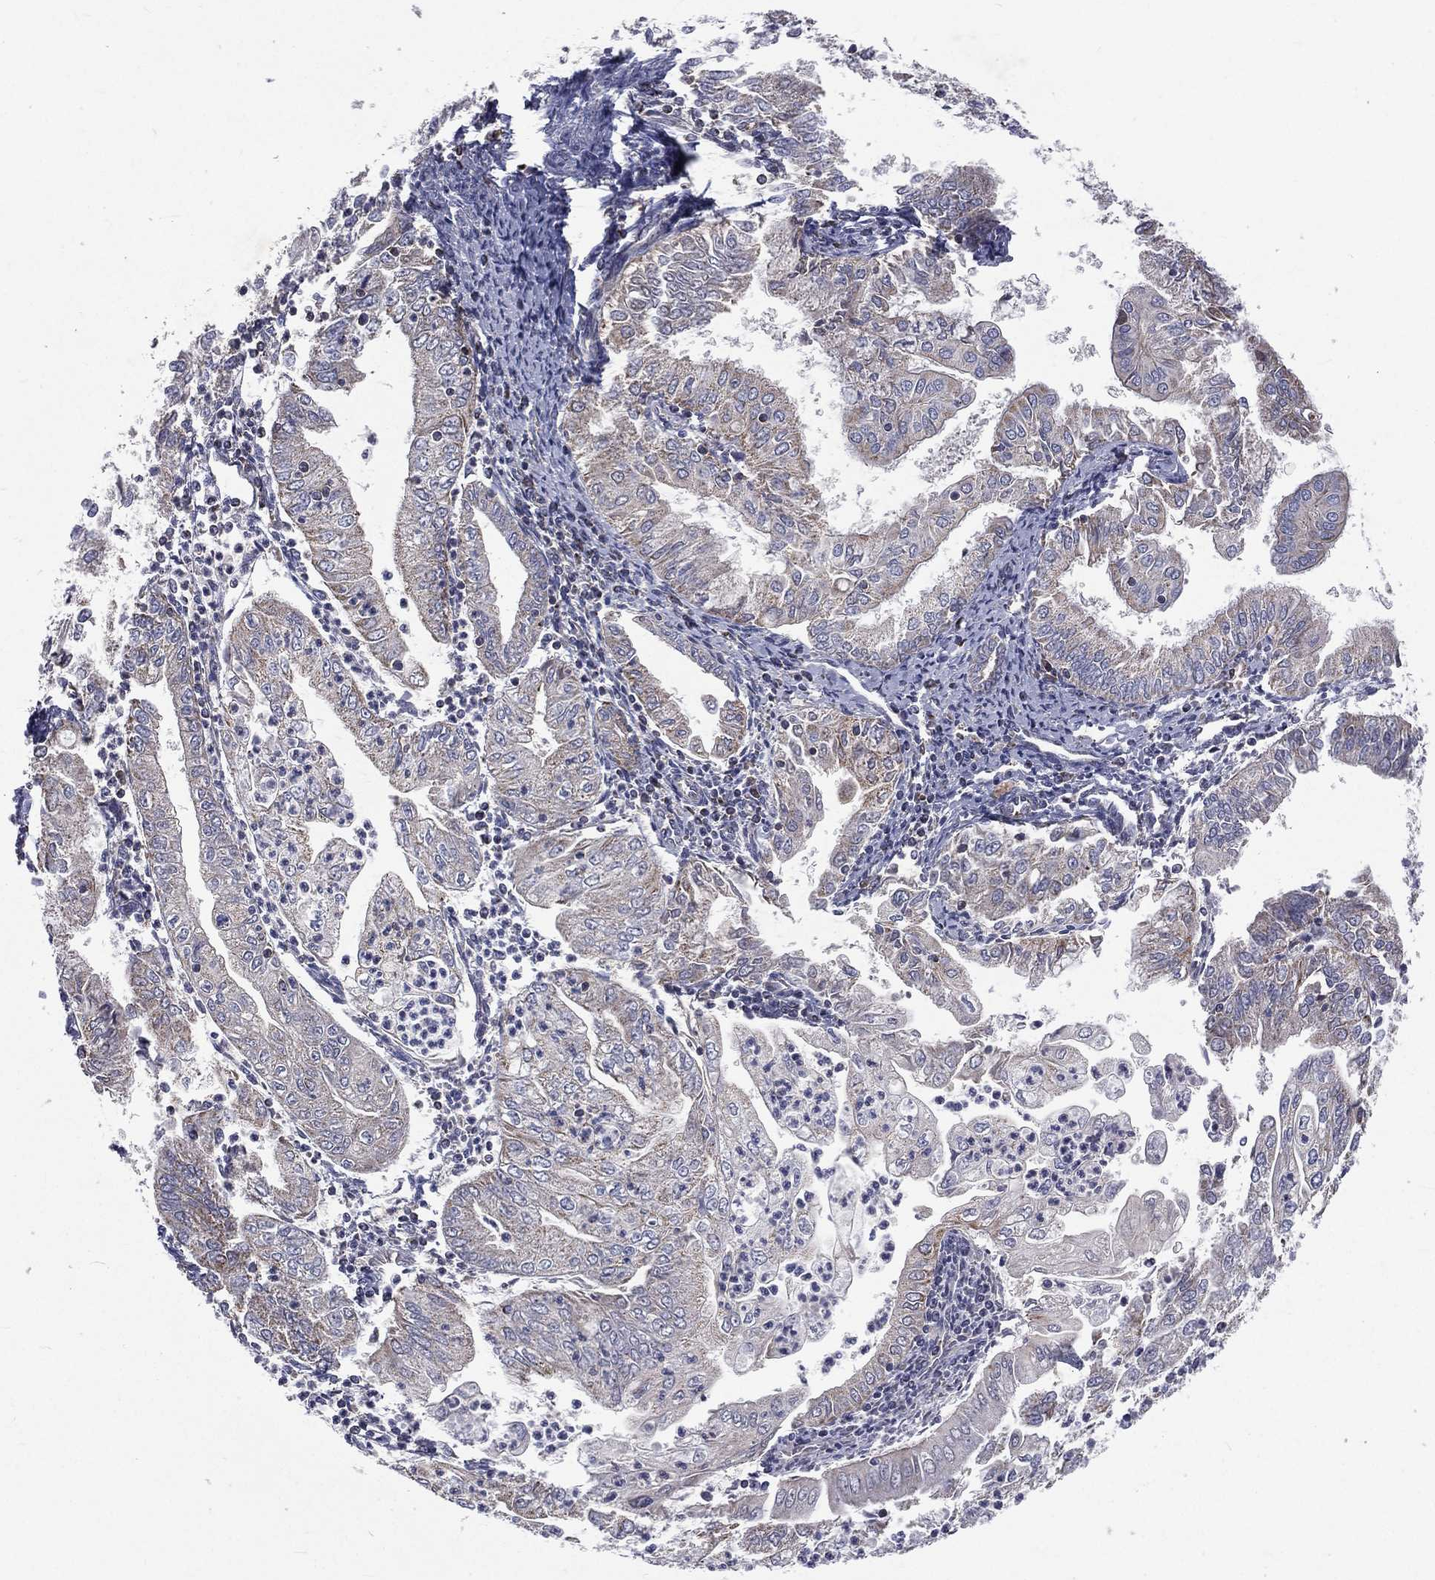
{"staining": {"intensity": "negative", "quantity": "none", "location": "none"}, "tissue": "endometrial cancer", "cell_type": "Tumor cells", "image_type": "cancer", "snomed": [{"axis": "morphology", "description": "Adenocarcinoma, NOS"}, {"axis": "topography", "description": "Endometrium"}], "caption": "A high-resolution image shows immunohistochemistry (IHC) staining of endometrial adenocarcinoma, which reveals no significant expression in tumor cells. (Immunohistochemistry, brightfield microscopy, high magnification).", "gene": "GPD1", "patient": {"sex": "female", "age": 56}}